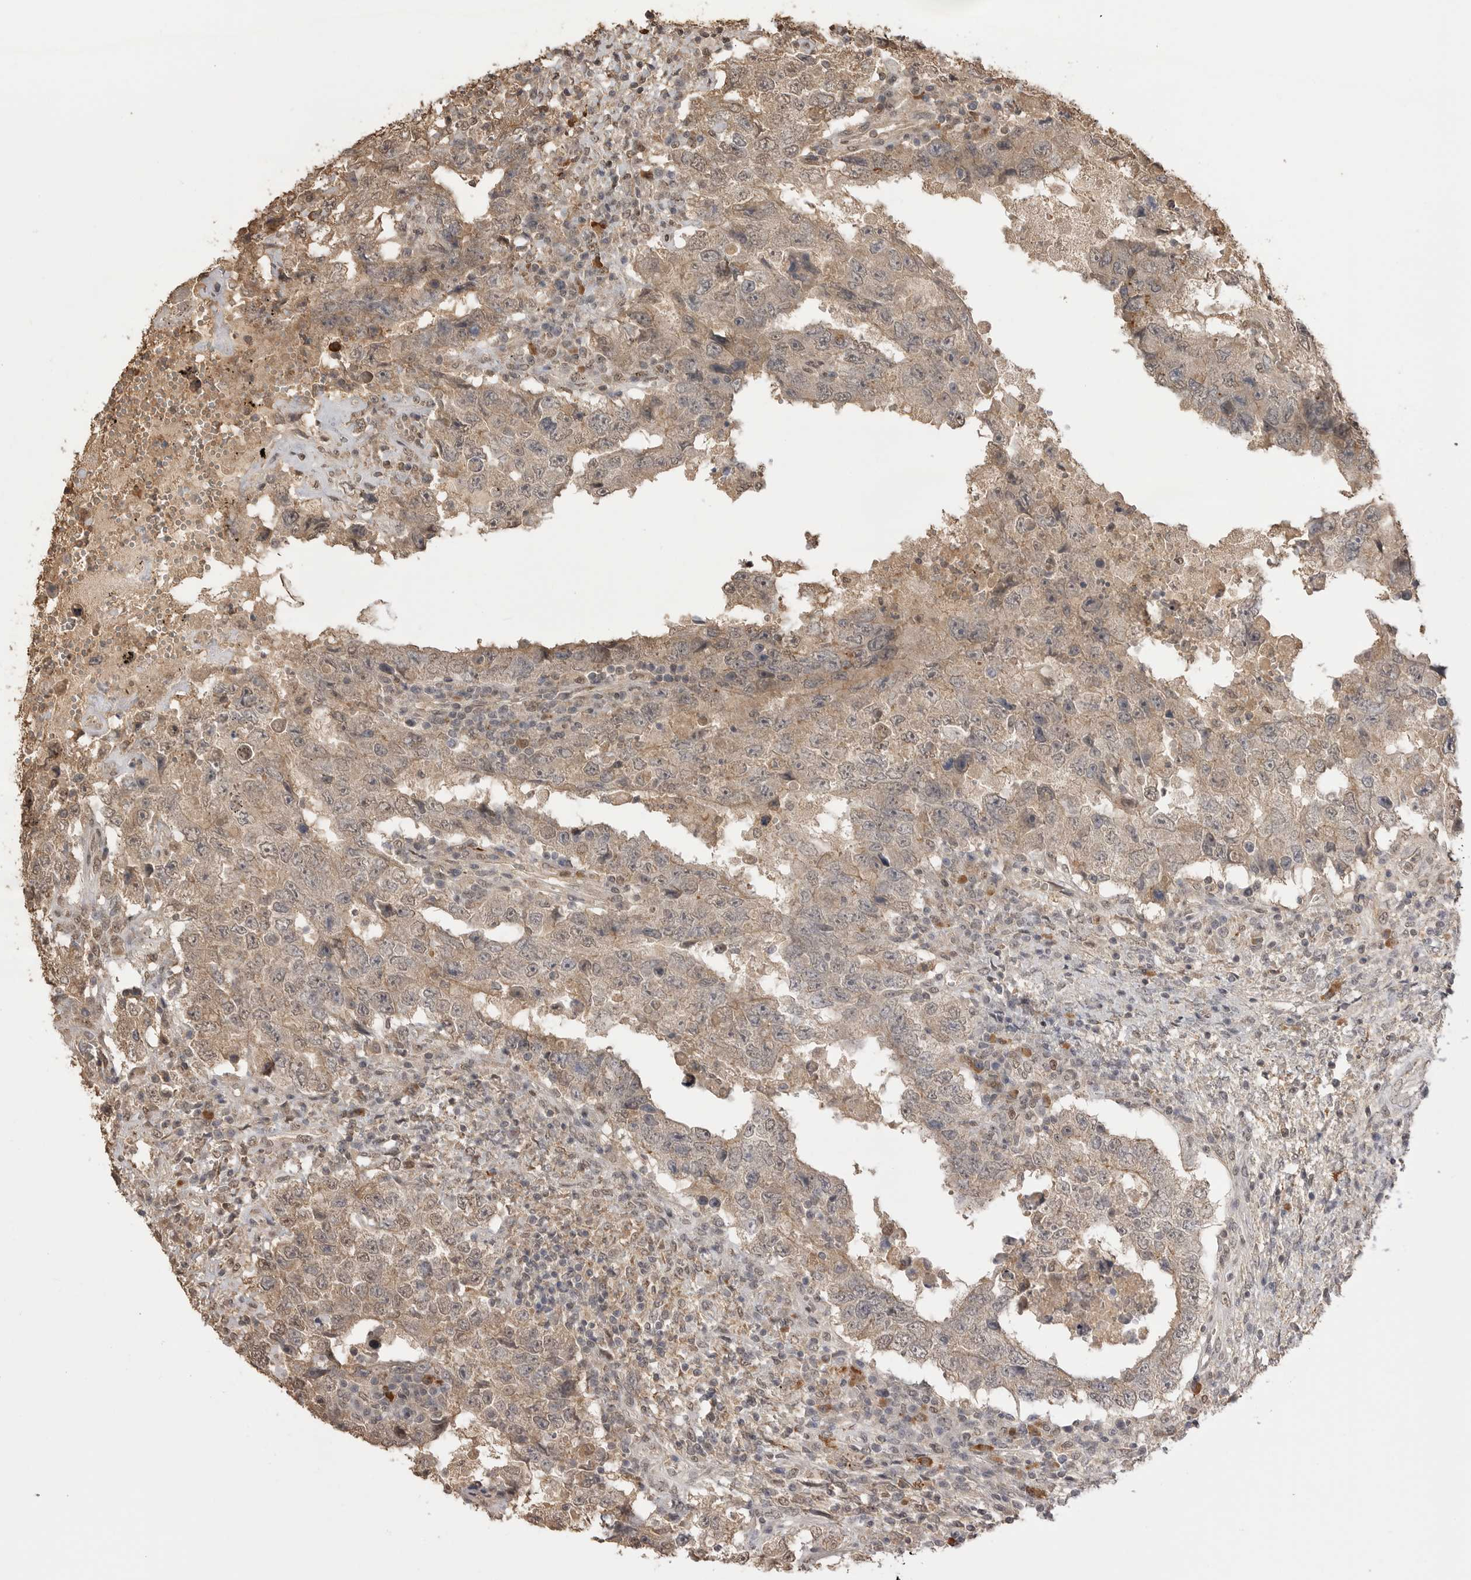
{"staining": {"intensity": "weak", "quantity": ">75%", "location": "cytoplasmic/membranous,nuclear"}, "tissue": "testis cancer", "cell_type": "Tumor cells", "image_type": "cancer", "snomed": [{"axis": "morphology", "description": "Carcinoma, Embryonal, NOS"}, {"axis": "topography", "description": "Testis"}], "caption": "Testis embryonal carcinoma stained with a protein marker shows weak staining in tumor cells.", "gene": "ASPSCR1", "patient": {"sex": "male", "age": 26}}